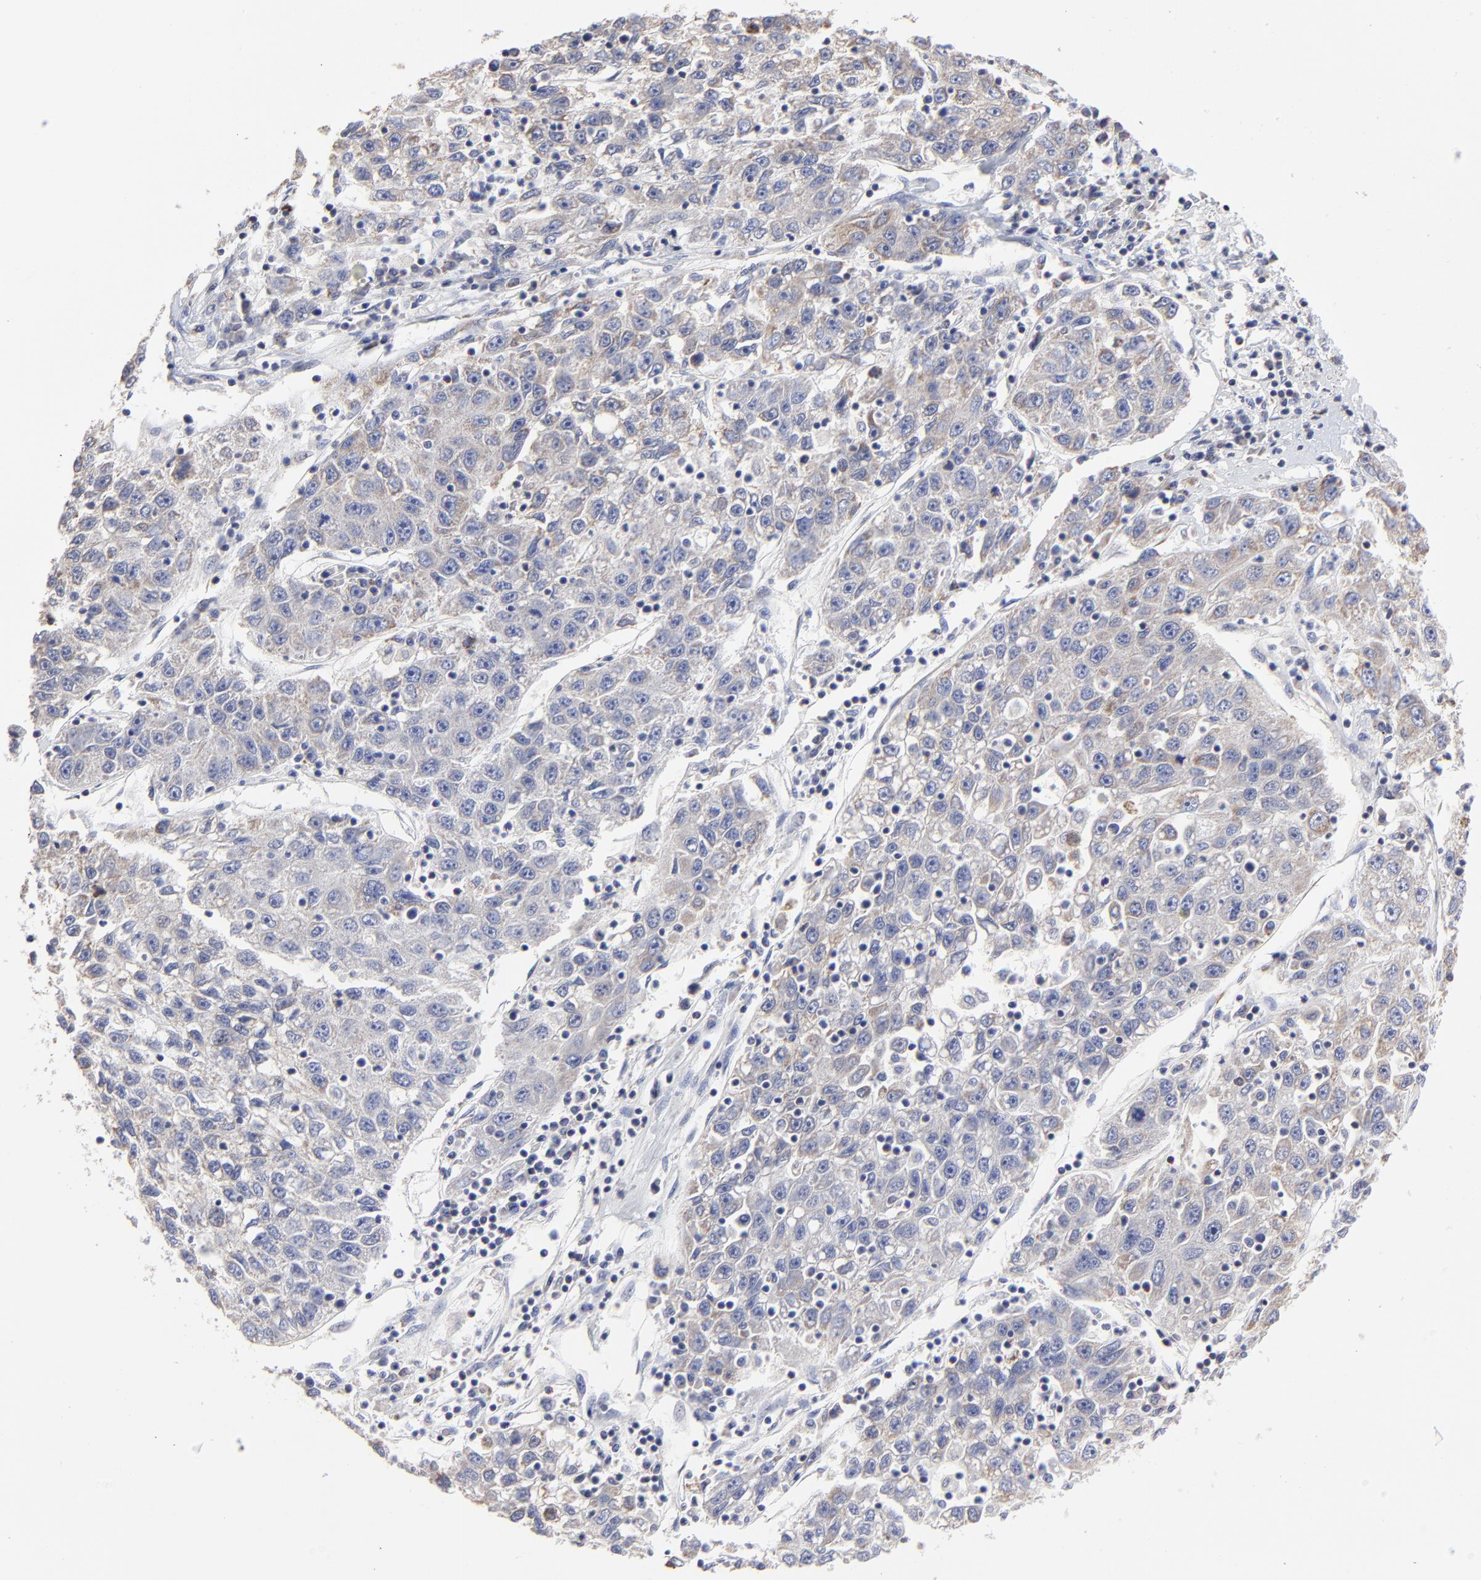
{"staining": {"intensity": "weak", "quantity": ">75%", "location": "cytoplasmic/membranous"}, "tissue": "liver cancer", "cell_type": "Tumor cells", "image_type": "cancer", "snomed": [{"axis": "morphology", "description": "Carcinoma, Hepatocellular, NOS"}, {"axis": "topography", "description": "Liver"}], "caption": "DAB (3,3'-diaminobenzidine) immunohistochemical staining of human liver cancer (hepatocellular carcinoma) displays weak cytoplasmic/membranous protein staining in approximately >75% of tumor cells.", "gene": "PINK1", "patient": {"sex": "male", "age": 49}}